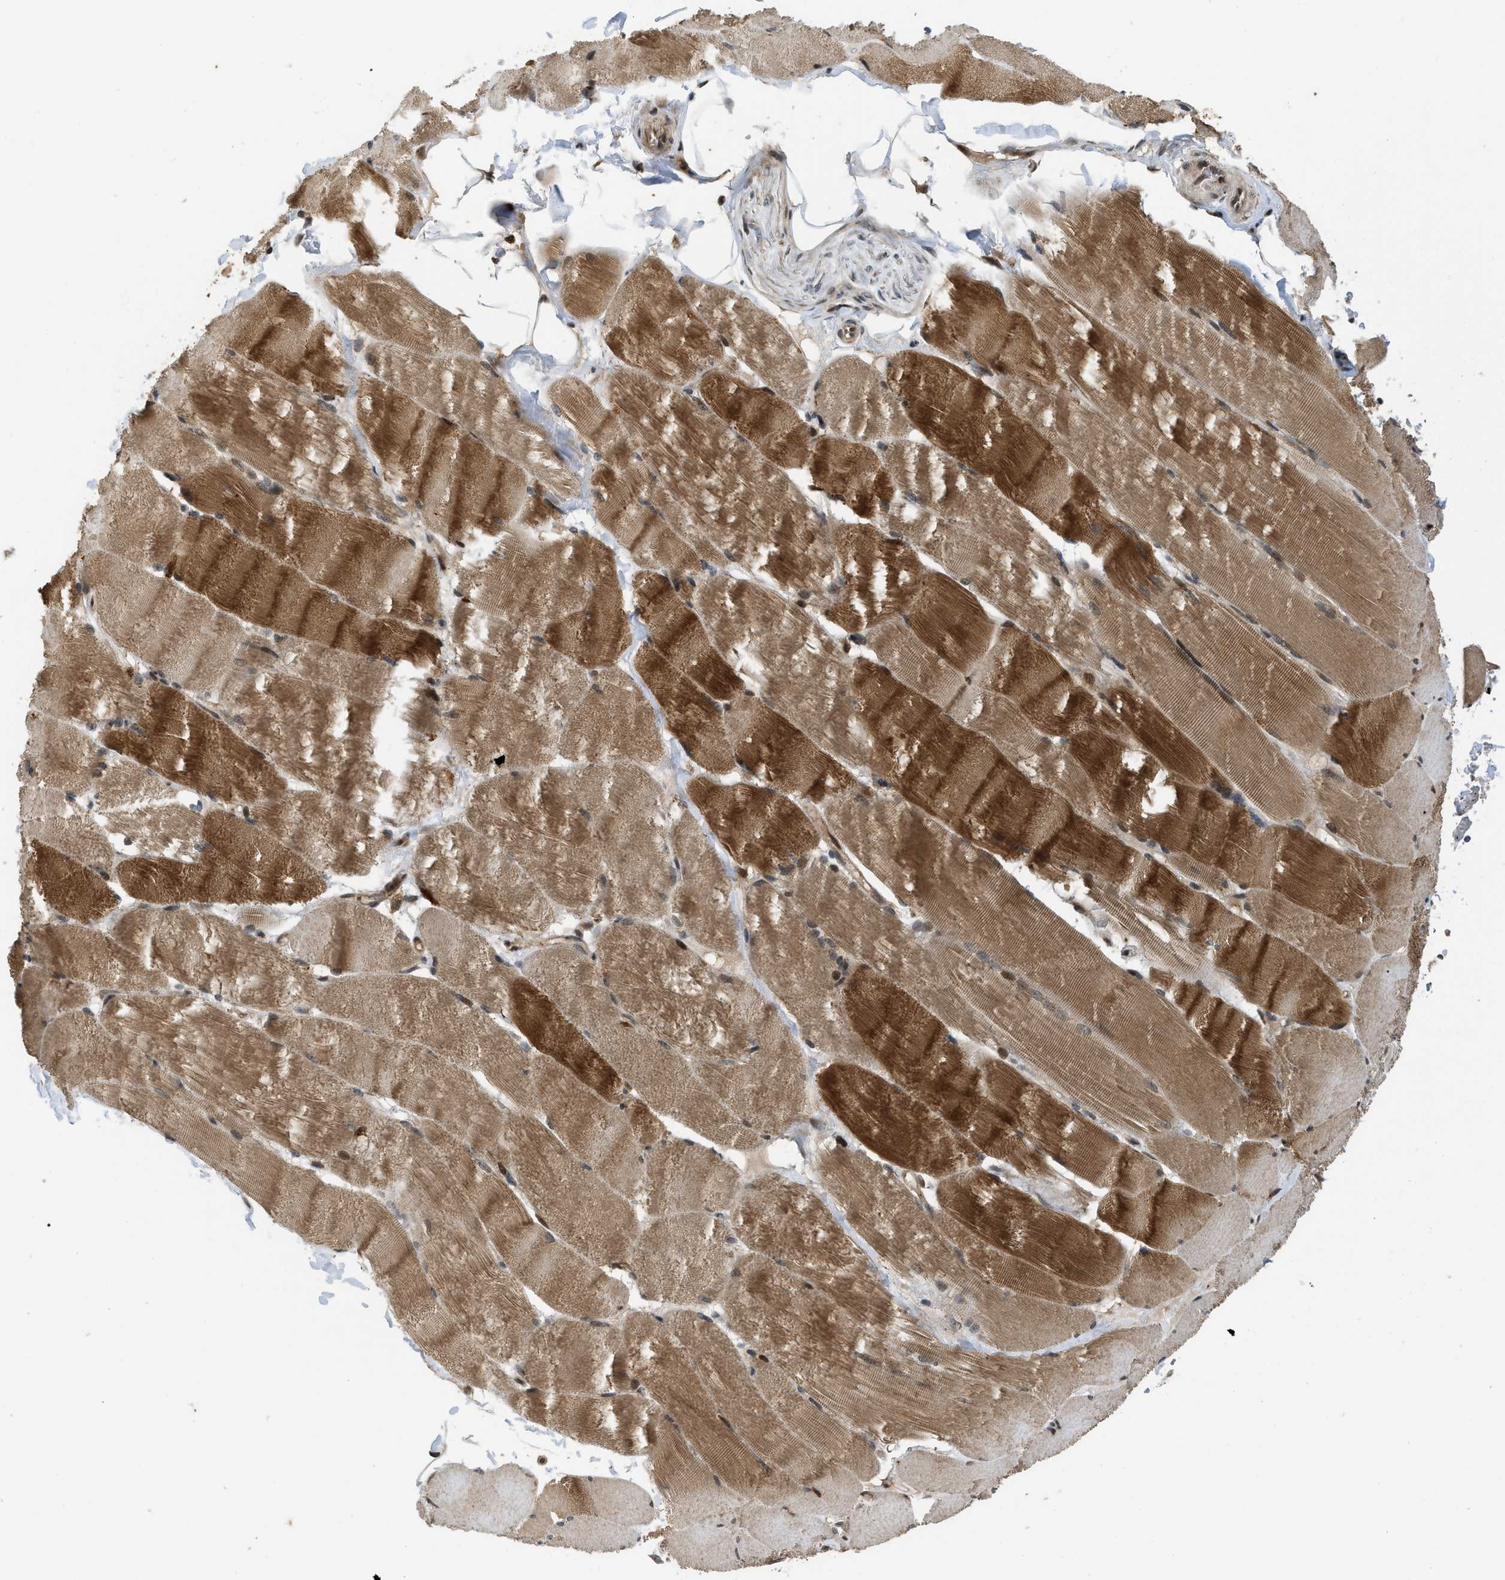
{"staining": {"intensity": "strong", "quantity": "25%-75%", "location": "cytoplasmic/membranous,nuclear"}, "tissue": "skeletal muscle", "cell_type": "Myocytes", "image_type": "normal", "snomed": [{"axis": "morphology", "description": "Normal tissue, NOS"}, {"axis": "topography", "description": "Skin"}, {"axis": "topography", "description": "Skeletal muscle"}], "caption": "Immunohistochemistry (IHC) (DAB (3,3'-diaminobenzidine)) staining of unremarkable human skeletal muscle displays strong cytoplasmic/membranous,nuclear protein expression in approximately 25%-75% of myocytes.", "gene": "DNAJC28", "patient": {"sex": "male", "age": 83}}